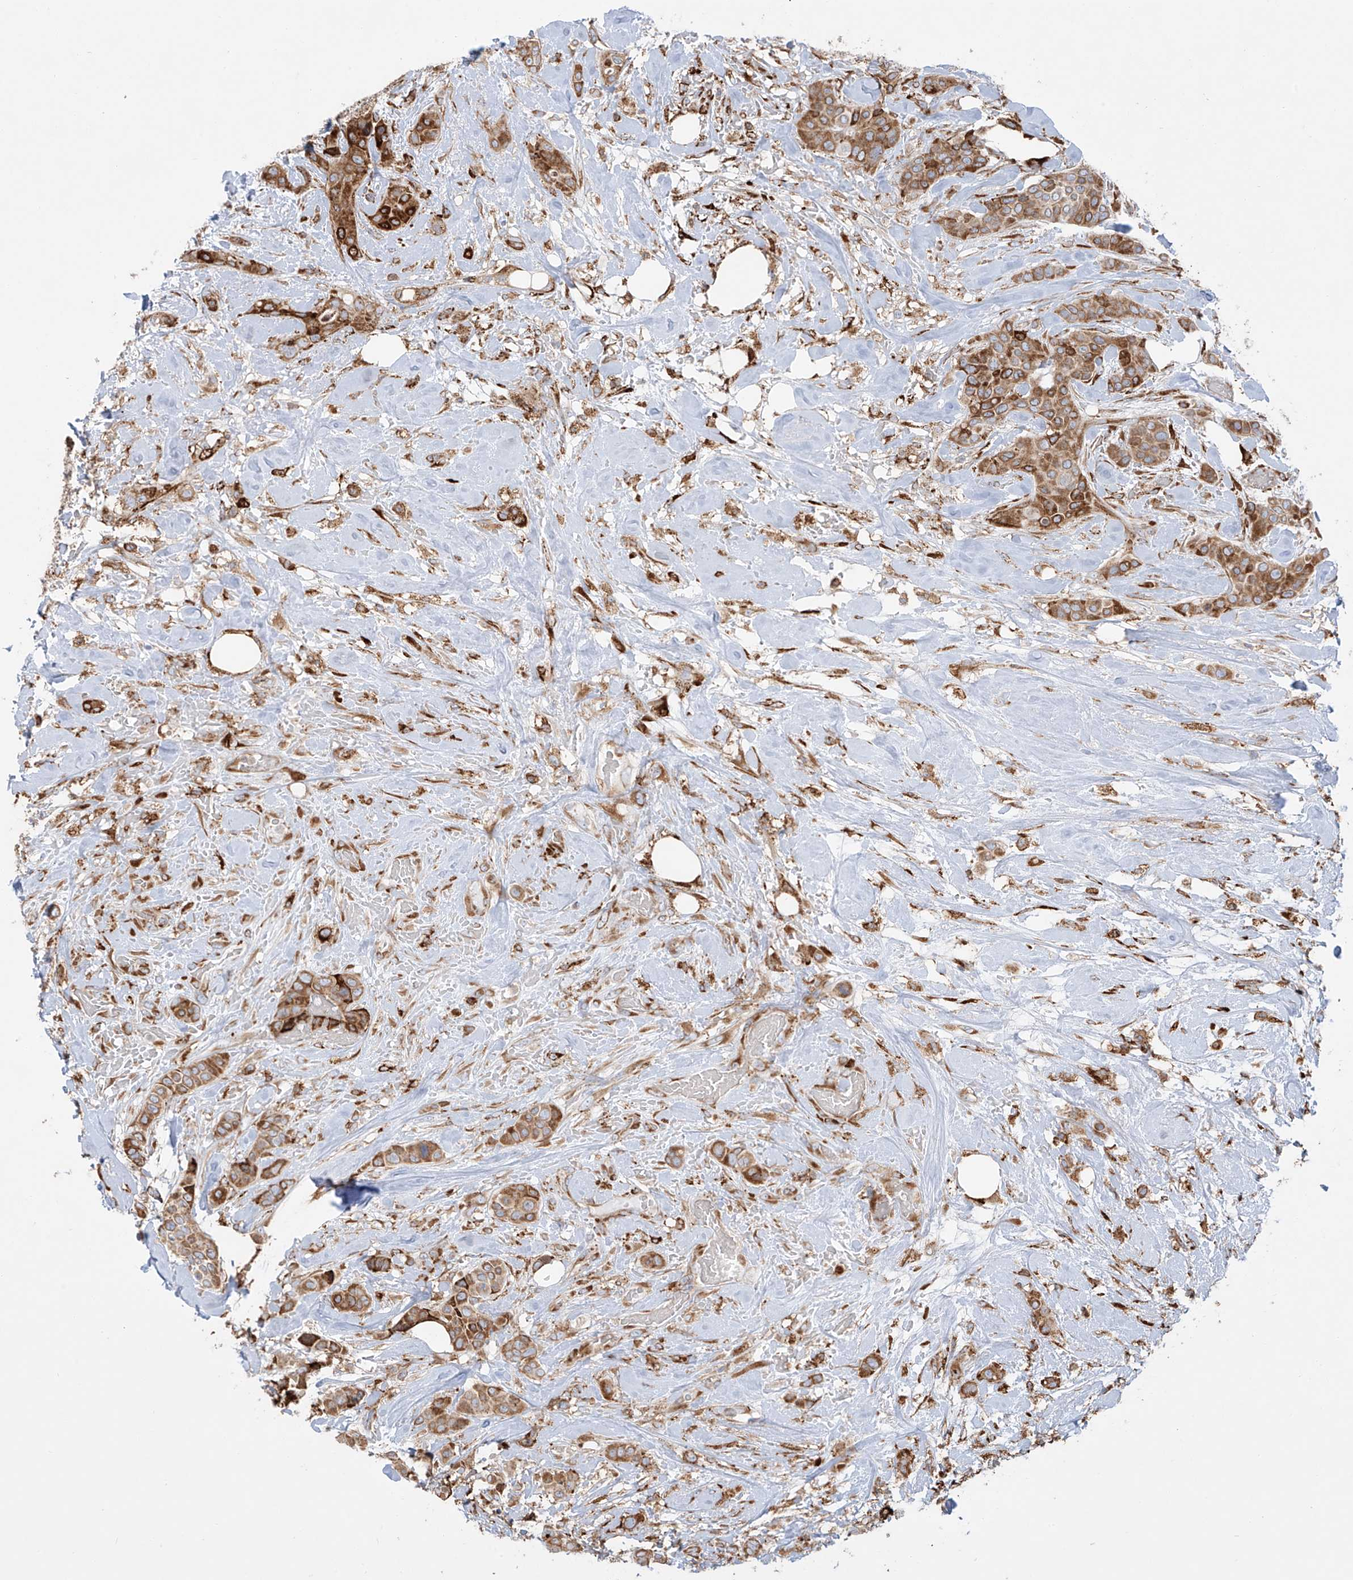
{"staining": {"intensity": "moderate", "quantity": ">75%", "location": "cytoplasmic/membranous"}, "tissue": "breast cancer", "cell_type": "Tumor cells", "image_type": "cancer", "snomed": [{"axis": "morphology", "description": "Lobular carcinoma"}, {"axis": "topography", "description": "Breast"}], "caption": "There is medium levels of moderate cytoplasmic/membranous staining in tumor cells of breast cancer, as demonstrated by immunohistochemical staining (brown color).", "gene": "MX1", "patient": {"sex": "female", "age": 51}}